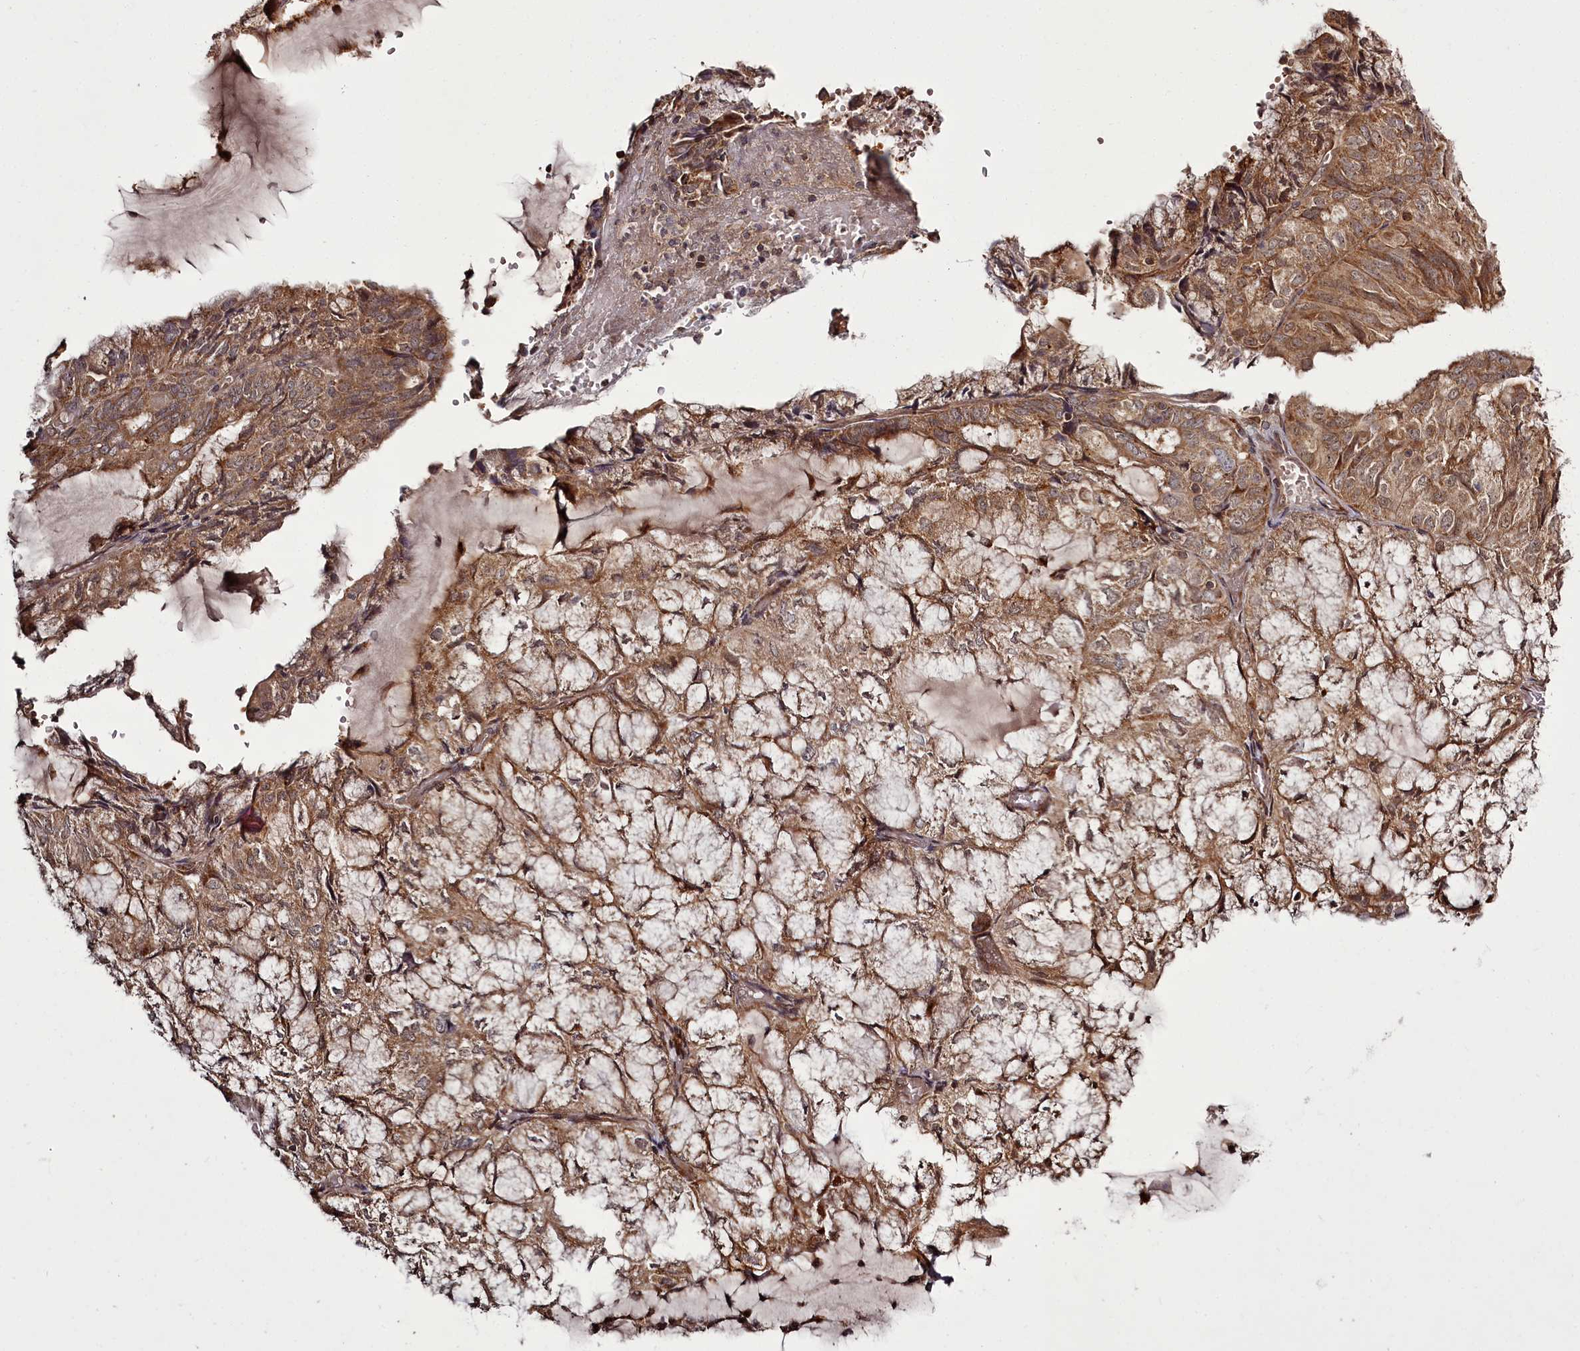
{"staining": {"intensity": "moderate", "quantity": ">75%", "location": "cytoplasmic/membranous"}, "tissue": "endometrial cancer", "cell_type": "Tumor cells", "image_type": "cancer", "snomed": [{"axis": "morphology", "description": "Adenocarcinoma, NOS"}, {"axis": "topography", "description": "Endometrium"}], "caption": "Endometrial cancer (adenocarcinoma) stained with a brown dye shows moderate cytoplasmic/membranous positive staining in approximately >75% of tumor cells.", "gene": "PCBP2", "patient": {"sex": "female", "age": 81}}